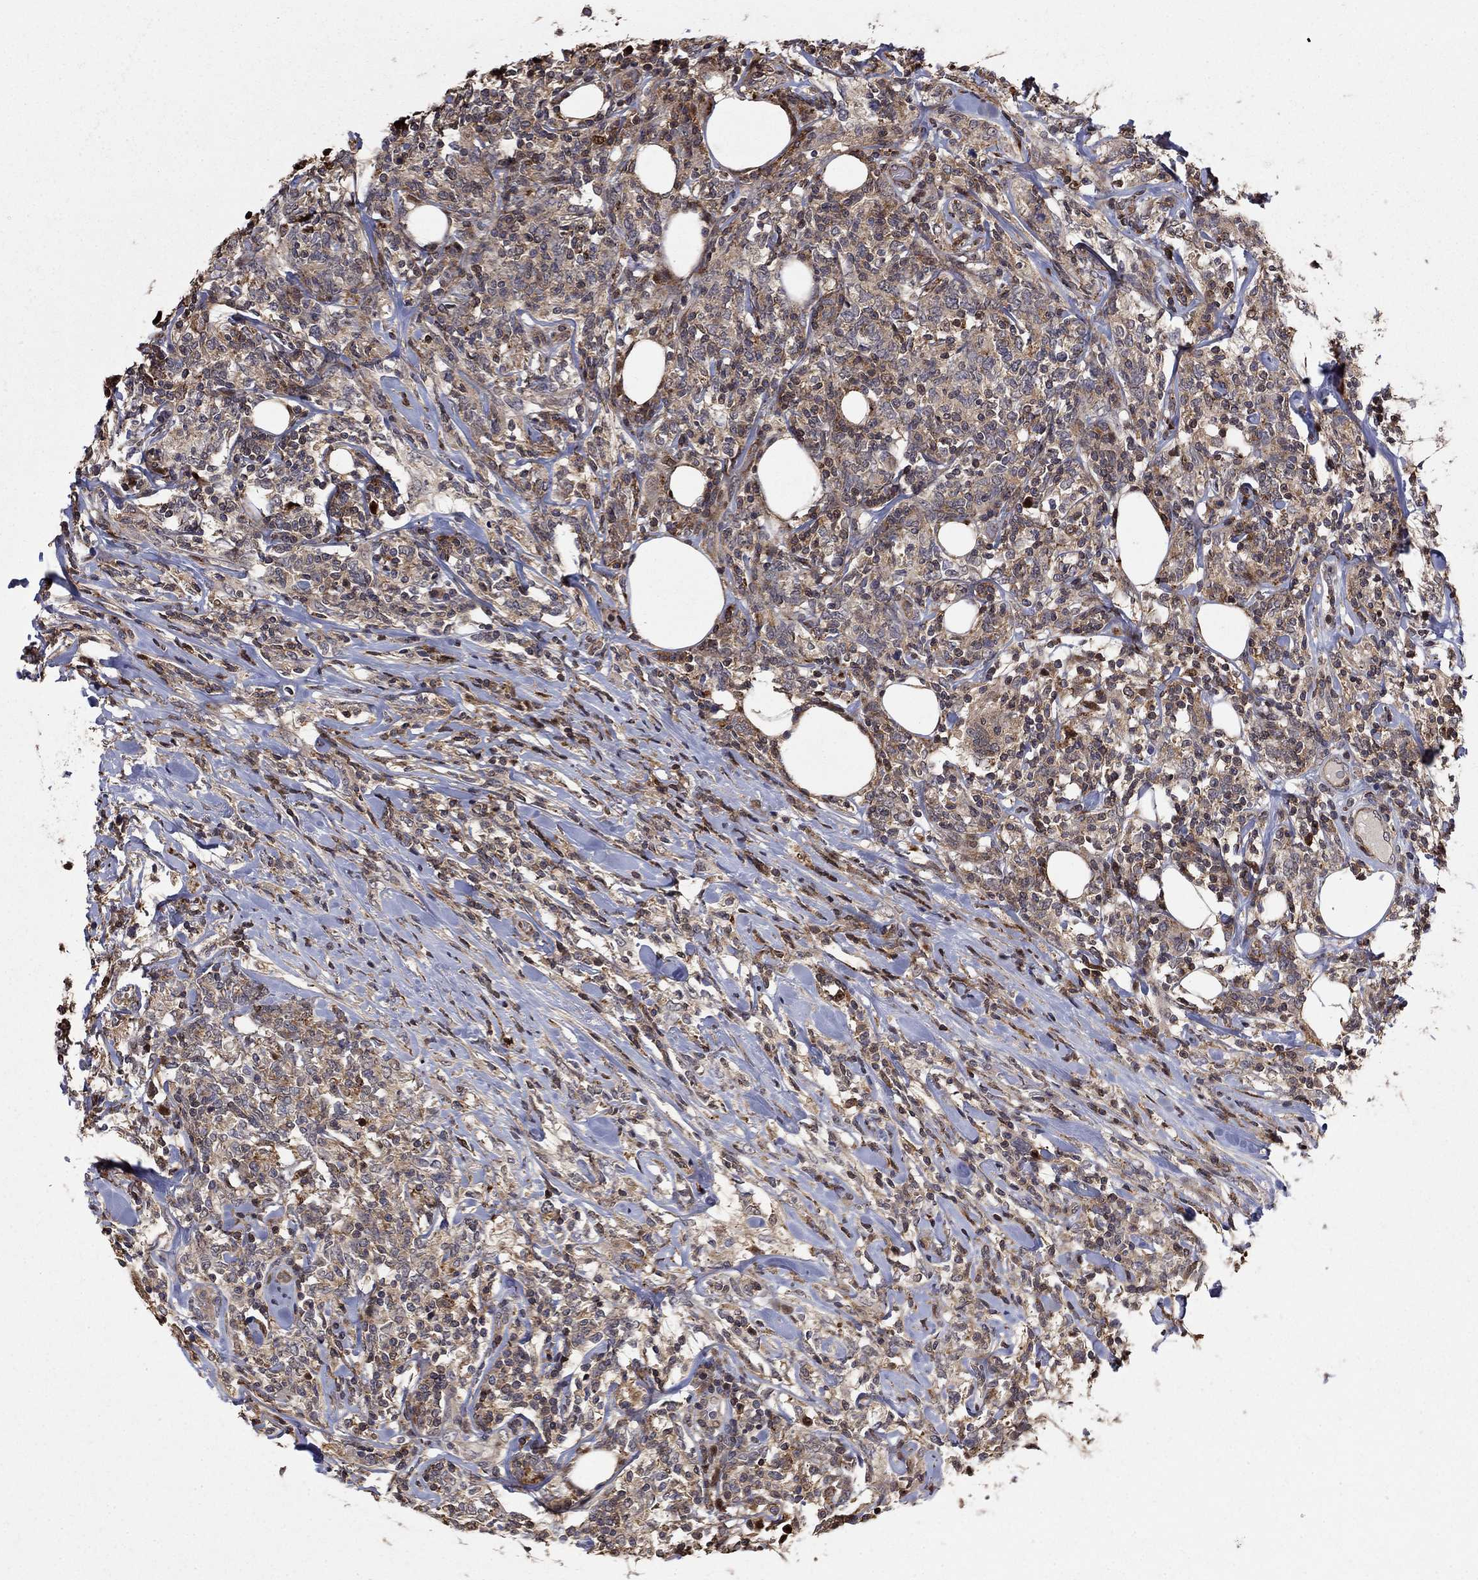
{"staining": {"intensity": "weak", "quantity": ">75%", "location": "cytoplasmic/membranous"}, "tissue": "lymphoma", "cell_type": "Tumor cells", "image_type": "cancer", "snomed": [{"axis": "morphology", "description": "Malignant lymphoma, non-Hodgkin's type, High grade"}, {"axis": "topography", "description": "Lymph node"}], "caption": "Tumor cells demonstrate low levels of weak cytoplasmic/membranous expression in about >75% of cells in human lymphoma.", "gene": "LPCAT4", "patient": {"sex": "female", "age": 84}}